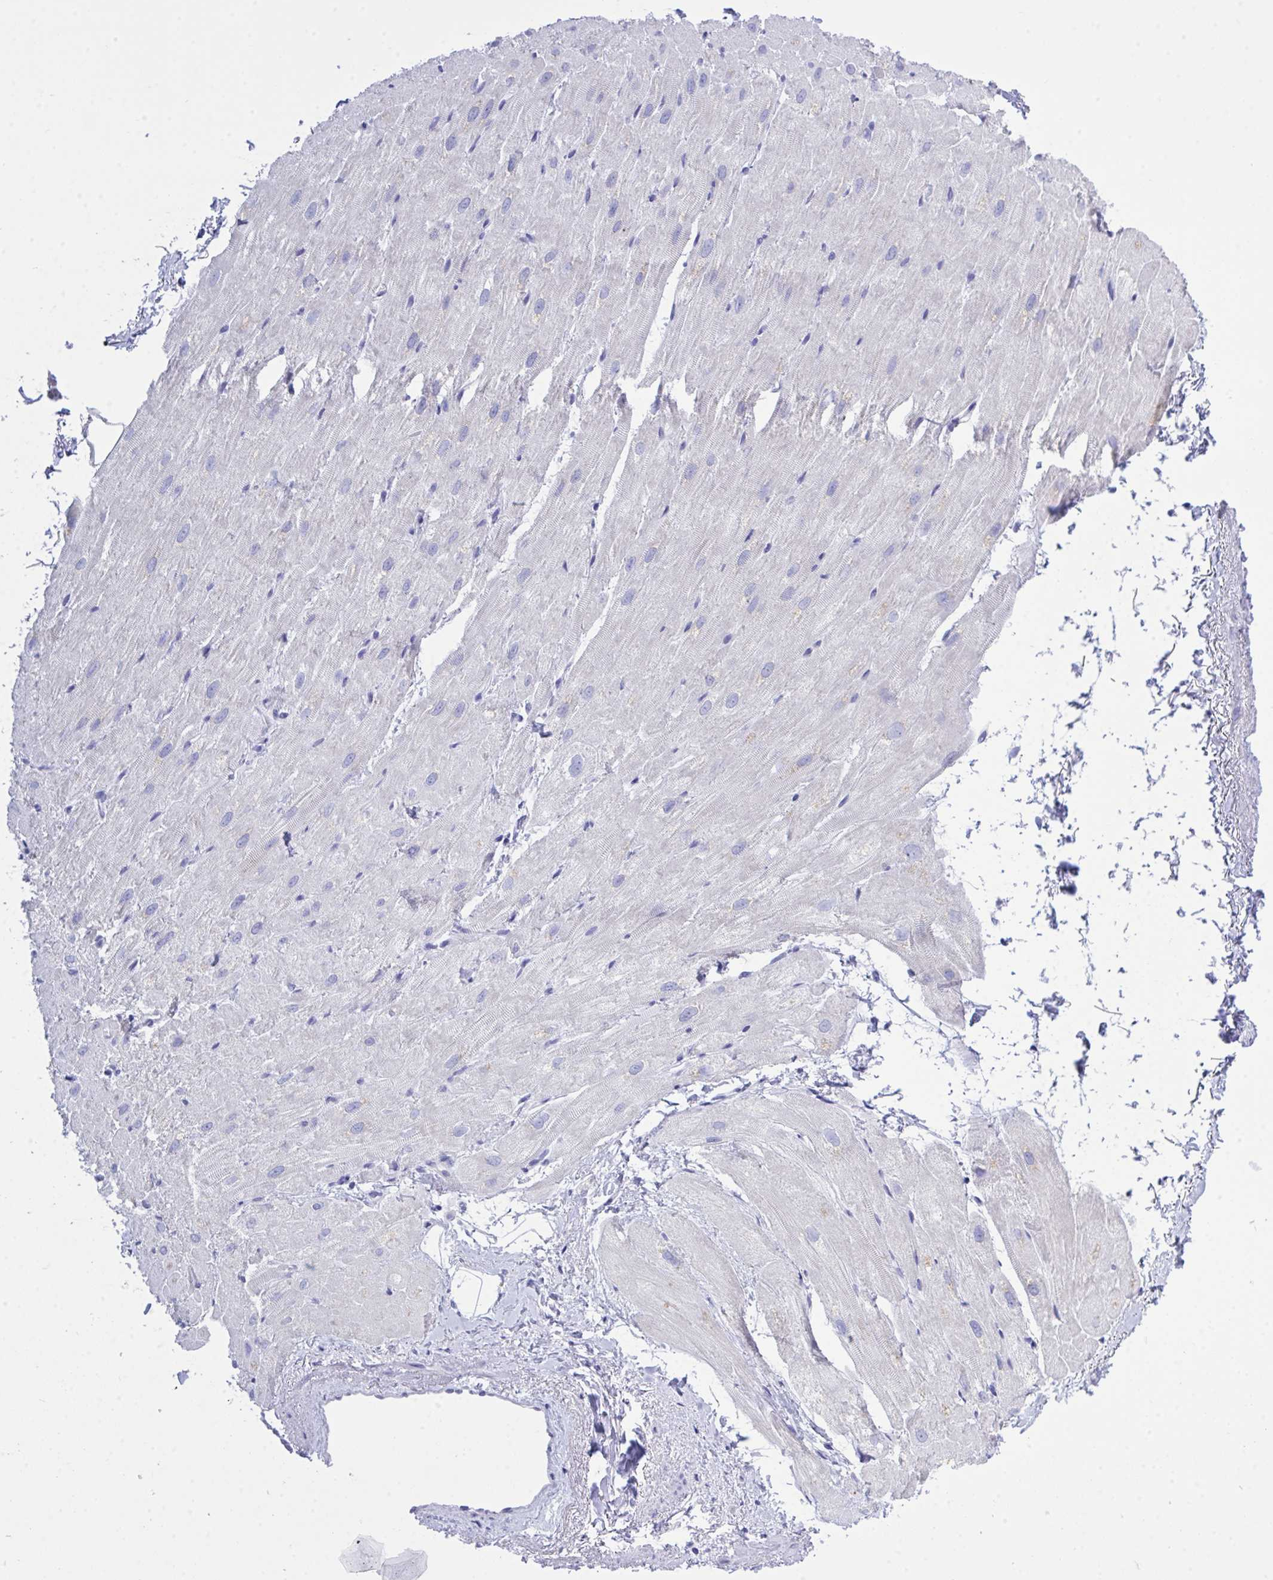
{"staining": {"intensity": "negative", "quantity": "none", "location": "none"}, "tissue": "heart muscle", "cell_type": "Cardiomyocytes", "image_type": "normal", "snomed": [{"axis": "morphology", "description": "Normal tissue, NOS"}, {"axis": "topography", "description": "Heart"}], "caption": "Immunohistochemical staining of unremarkable human heart muscle shows no significant expression in cardiomyocytes.", "gene": "GLB1L2", "patient": {"sex": "male", "age": 62}}